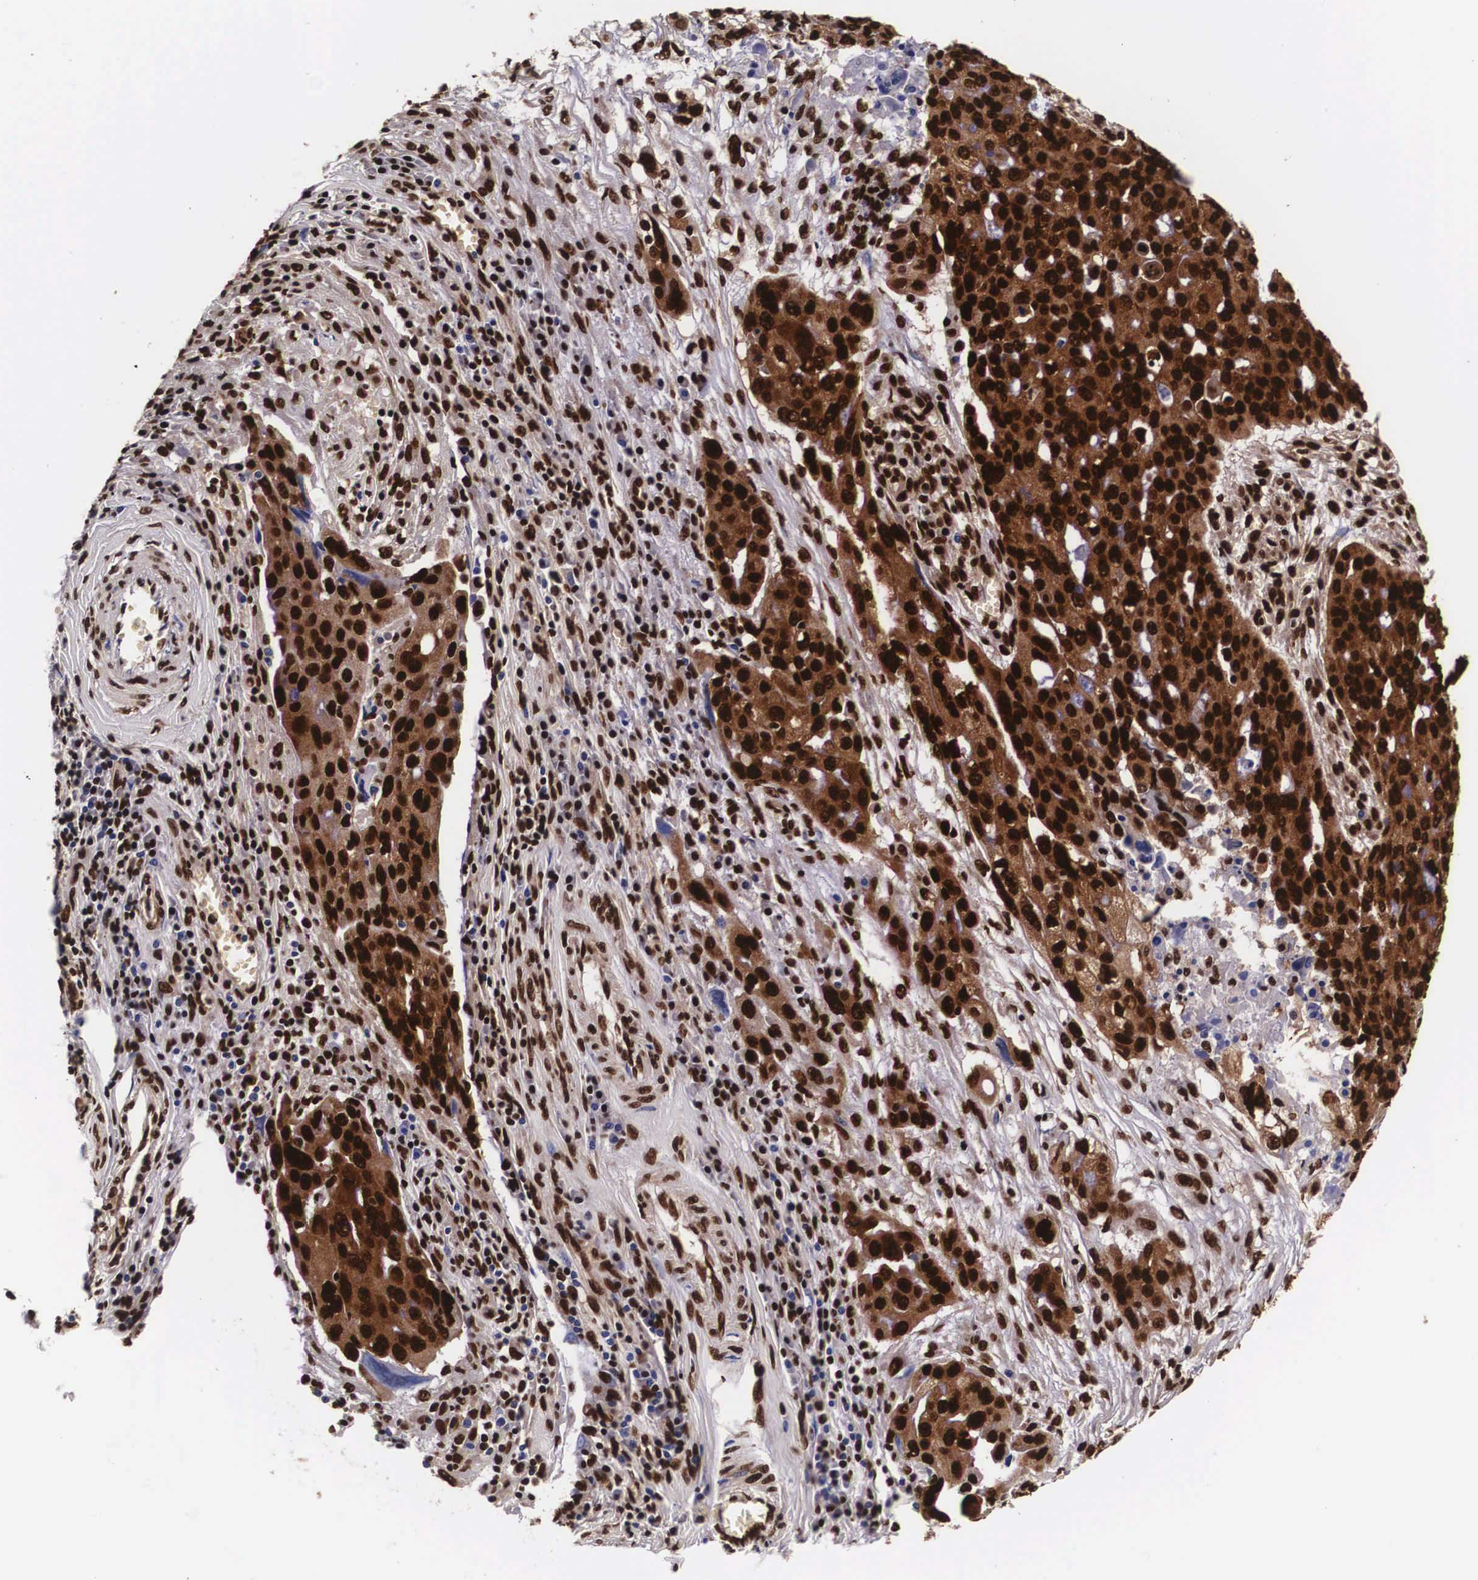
{"staining": {"intensity": "strong", "quantity": ">75%", "location": "cytoplasmic/membranous,nuclear"}, "tissue": "ovarian cancer", "cell_type": "Tumor cells", "image_type": "cancer", "snomed": [{"axis": "morphology", "description": "Carcinoma, endometroid"}, {"axis": "topography", "description": "Ovary"}], "caption": "Endometroid carcinoma (ovarian) stained with a brown dye demonstrates strong cytoplasmic/membranous and nuclear positive staining in approximately >75% of tumor cells.", "gene": "PABPN1", "patient": {"sex": "female", "age": 75}}